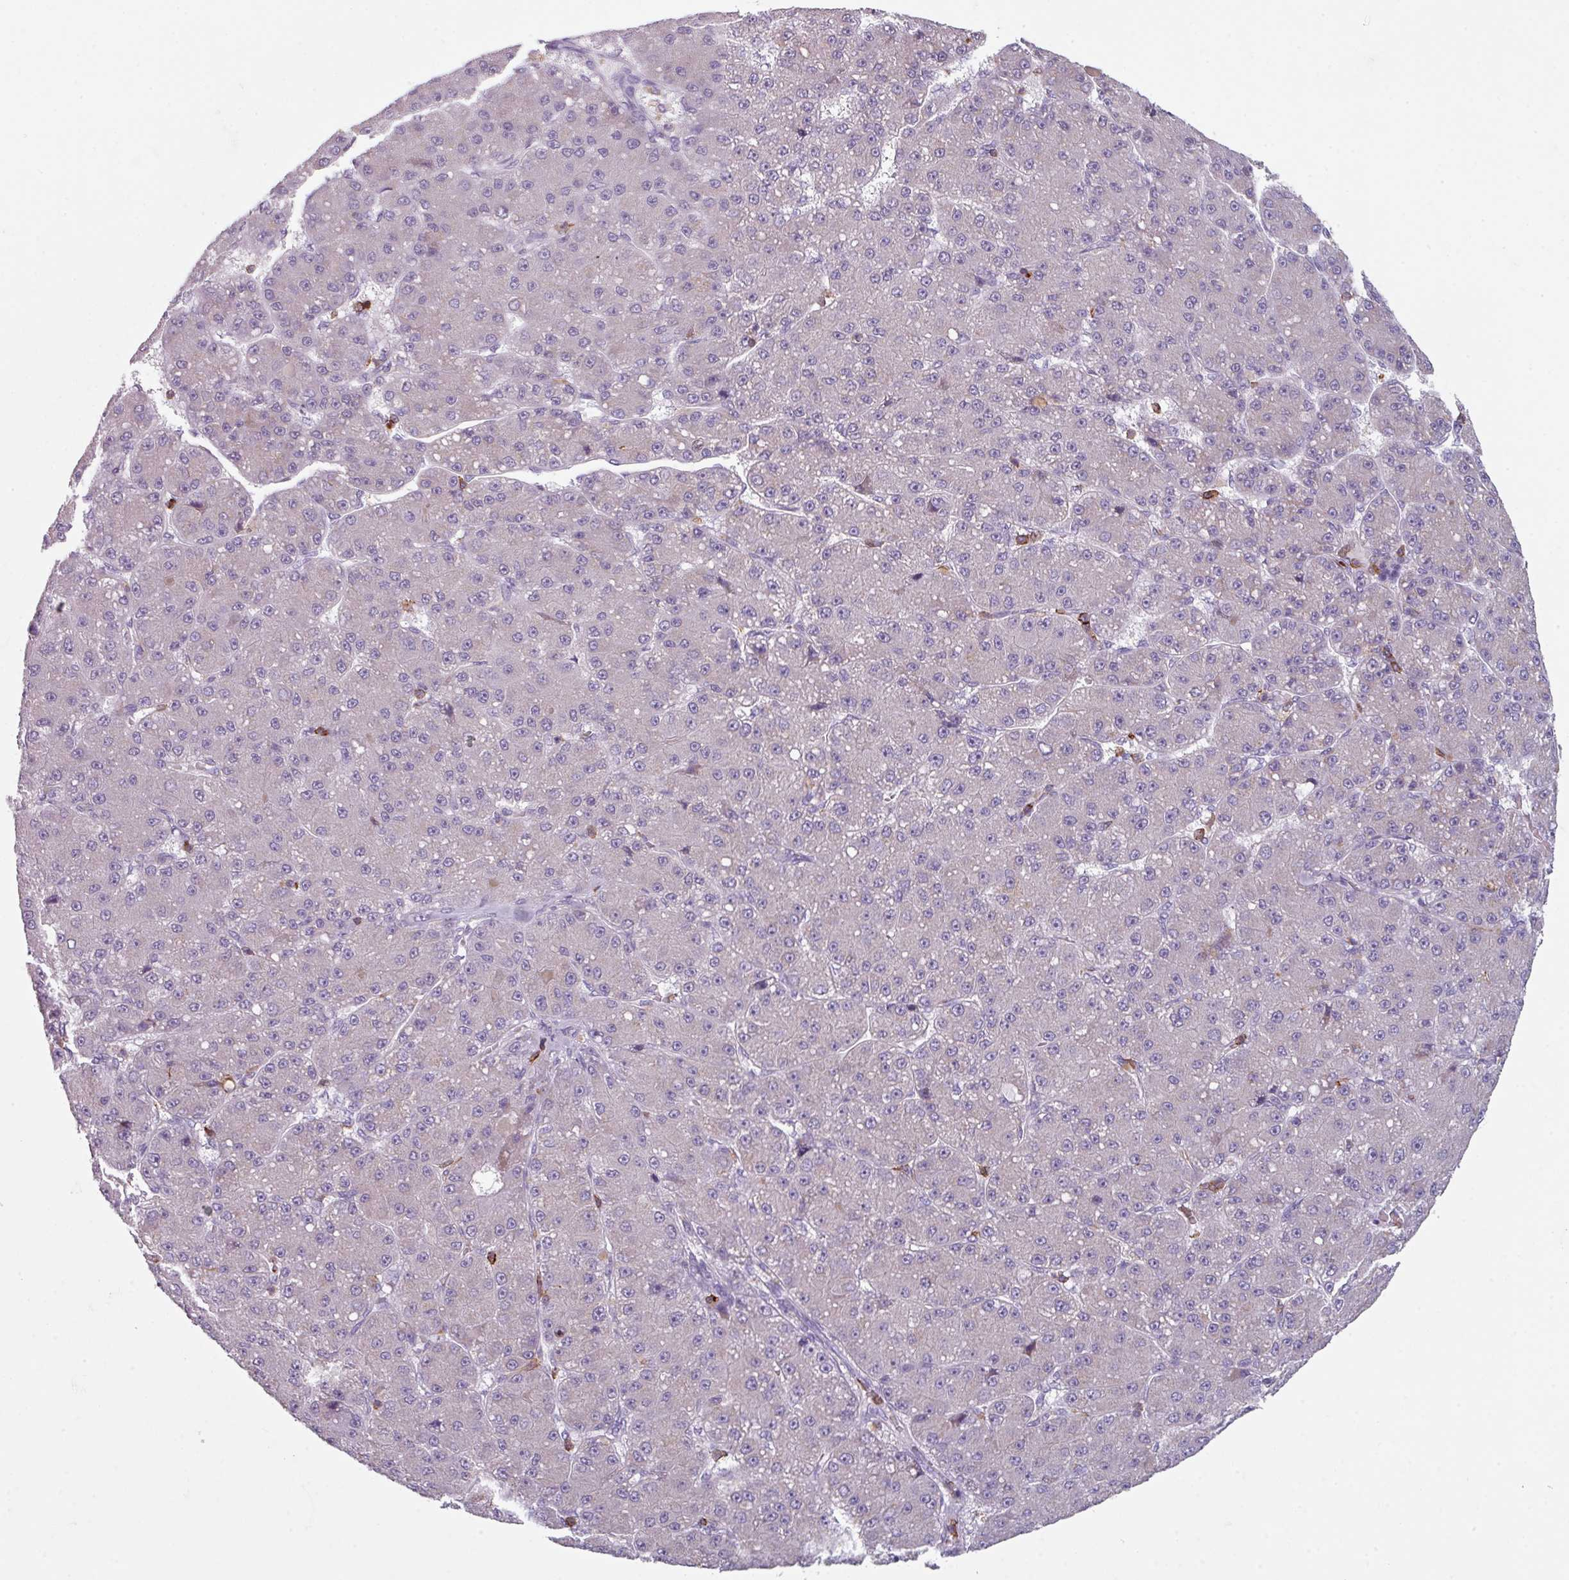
{"staining": {"intensity": "negative", "quantity": "none", "location": "none"}, "tissue": "liver cancer", "cell_type": "Tumor cells", "image_type": "cancer", "snomed": [{"axis": "morphology", "description": "Carcinoma, Hepatocellular, NOS"}, {"axis": "topography", "description": "Liver"}], "caption": "This is an immunohistochemistry histopathology image of human liver cancer. There is no expression in tumor cells.", "gene": "NEDD9", "patient": {"sex": "male", "age": 67}}